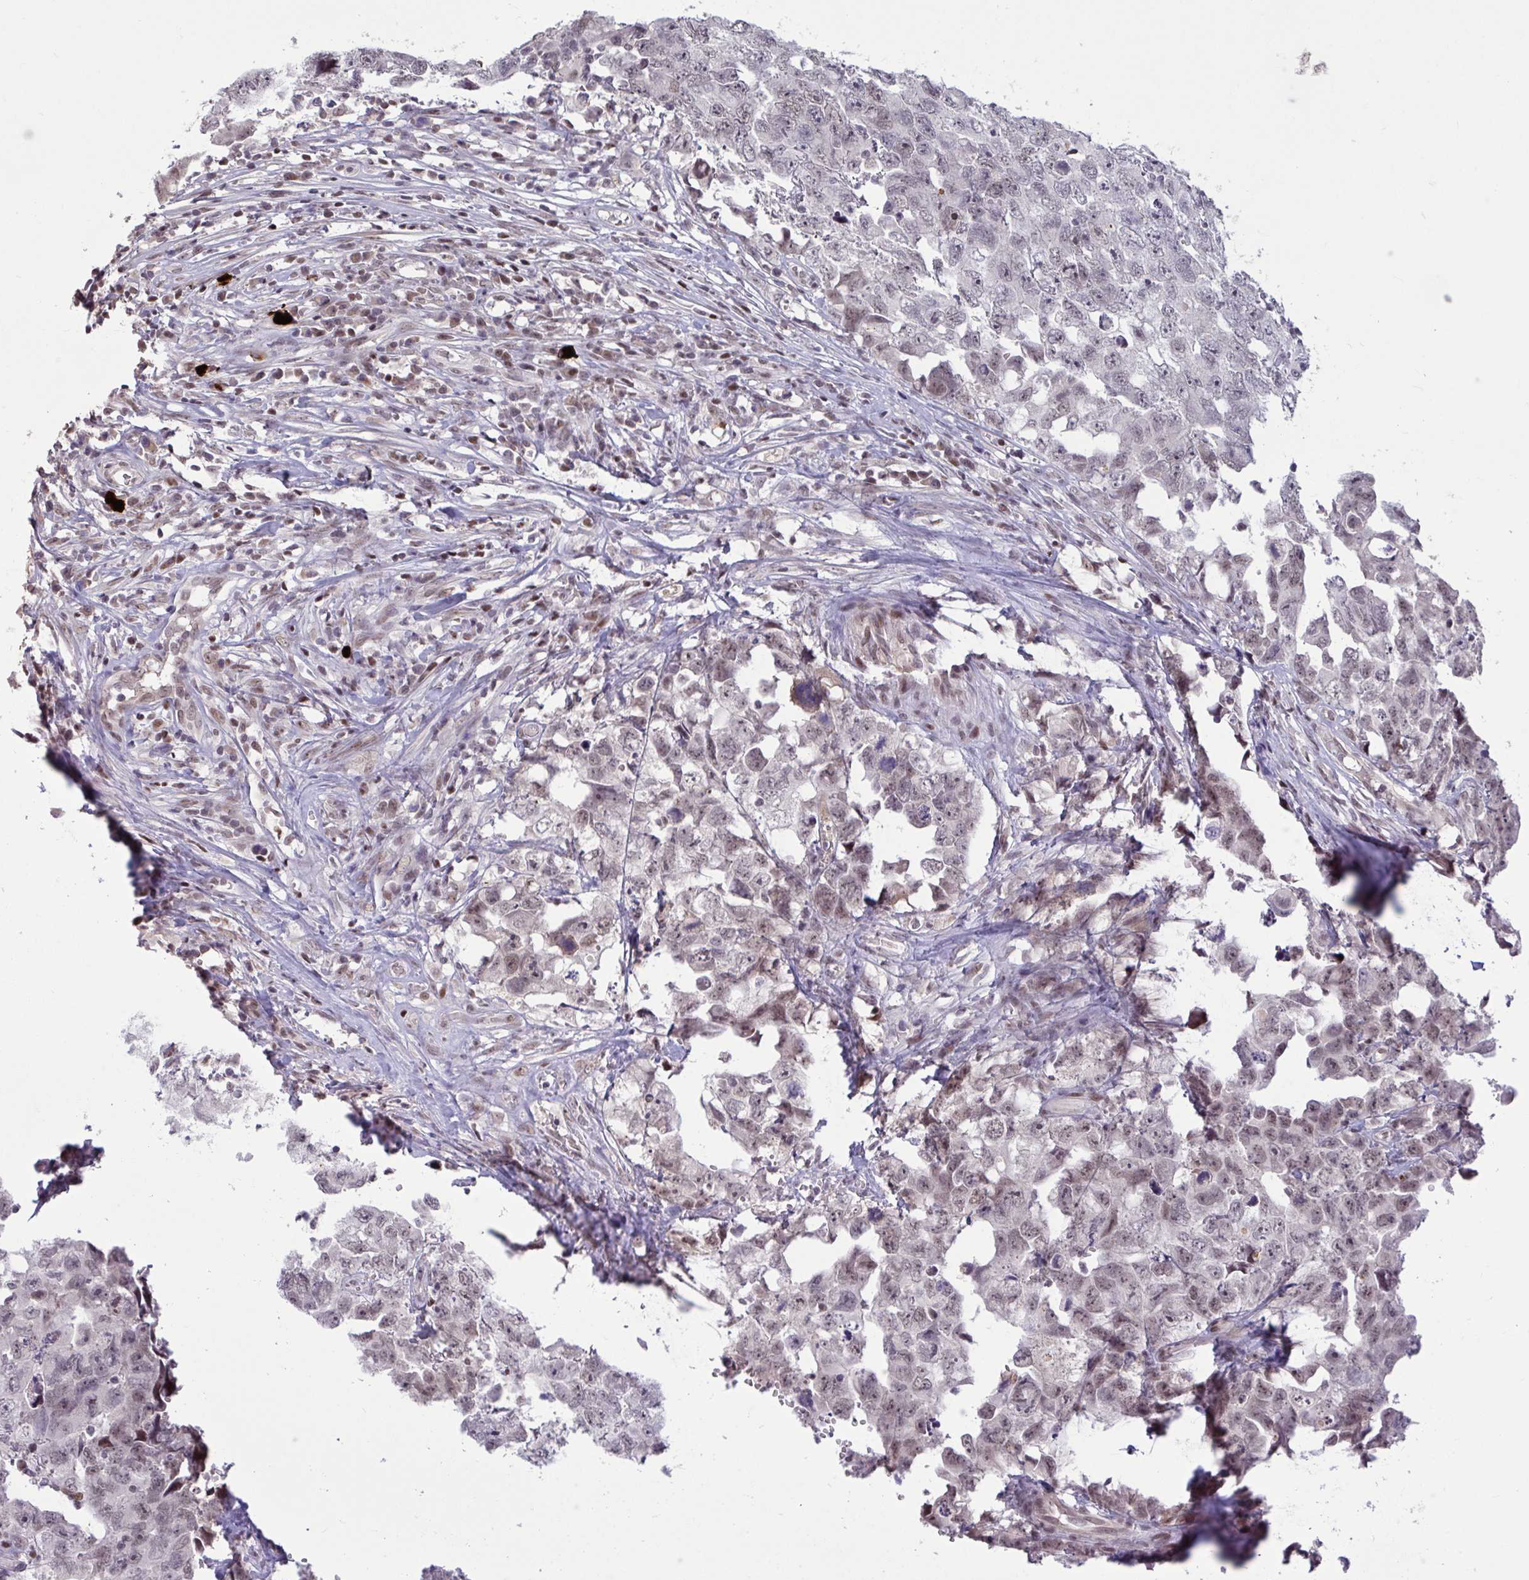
{"staining": {"intensity": "moderate", "quantity": ">75%", "location": "nuclear"}, "tissue": "testis cancer", "cell_type": "Tumor cells", "image_type": "cancer", "snomed": [{"axis": "morphology", "description": "Carcinoma, Embryonal, NOS"}, {"axis": "topography", "description": "Testis"}], "caption": "High-magnification brightfield microscopy of testis cancer stained with DAB (brown) and counterstained with hematoxylin (blue). tumor cells exhibit moderate nuclear positivity is seen in approximately>75% of cells. The staining was performed using DAB (3,3'-diaminobenzidine), with brown indicating positive protein expression. Nuclei are stained blue with hematoxylin.", "gene": "ZNF414", "patient": {"sex": "male", "age": 22}}